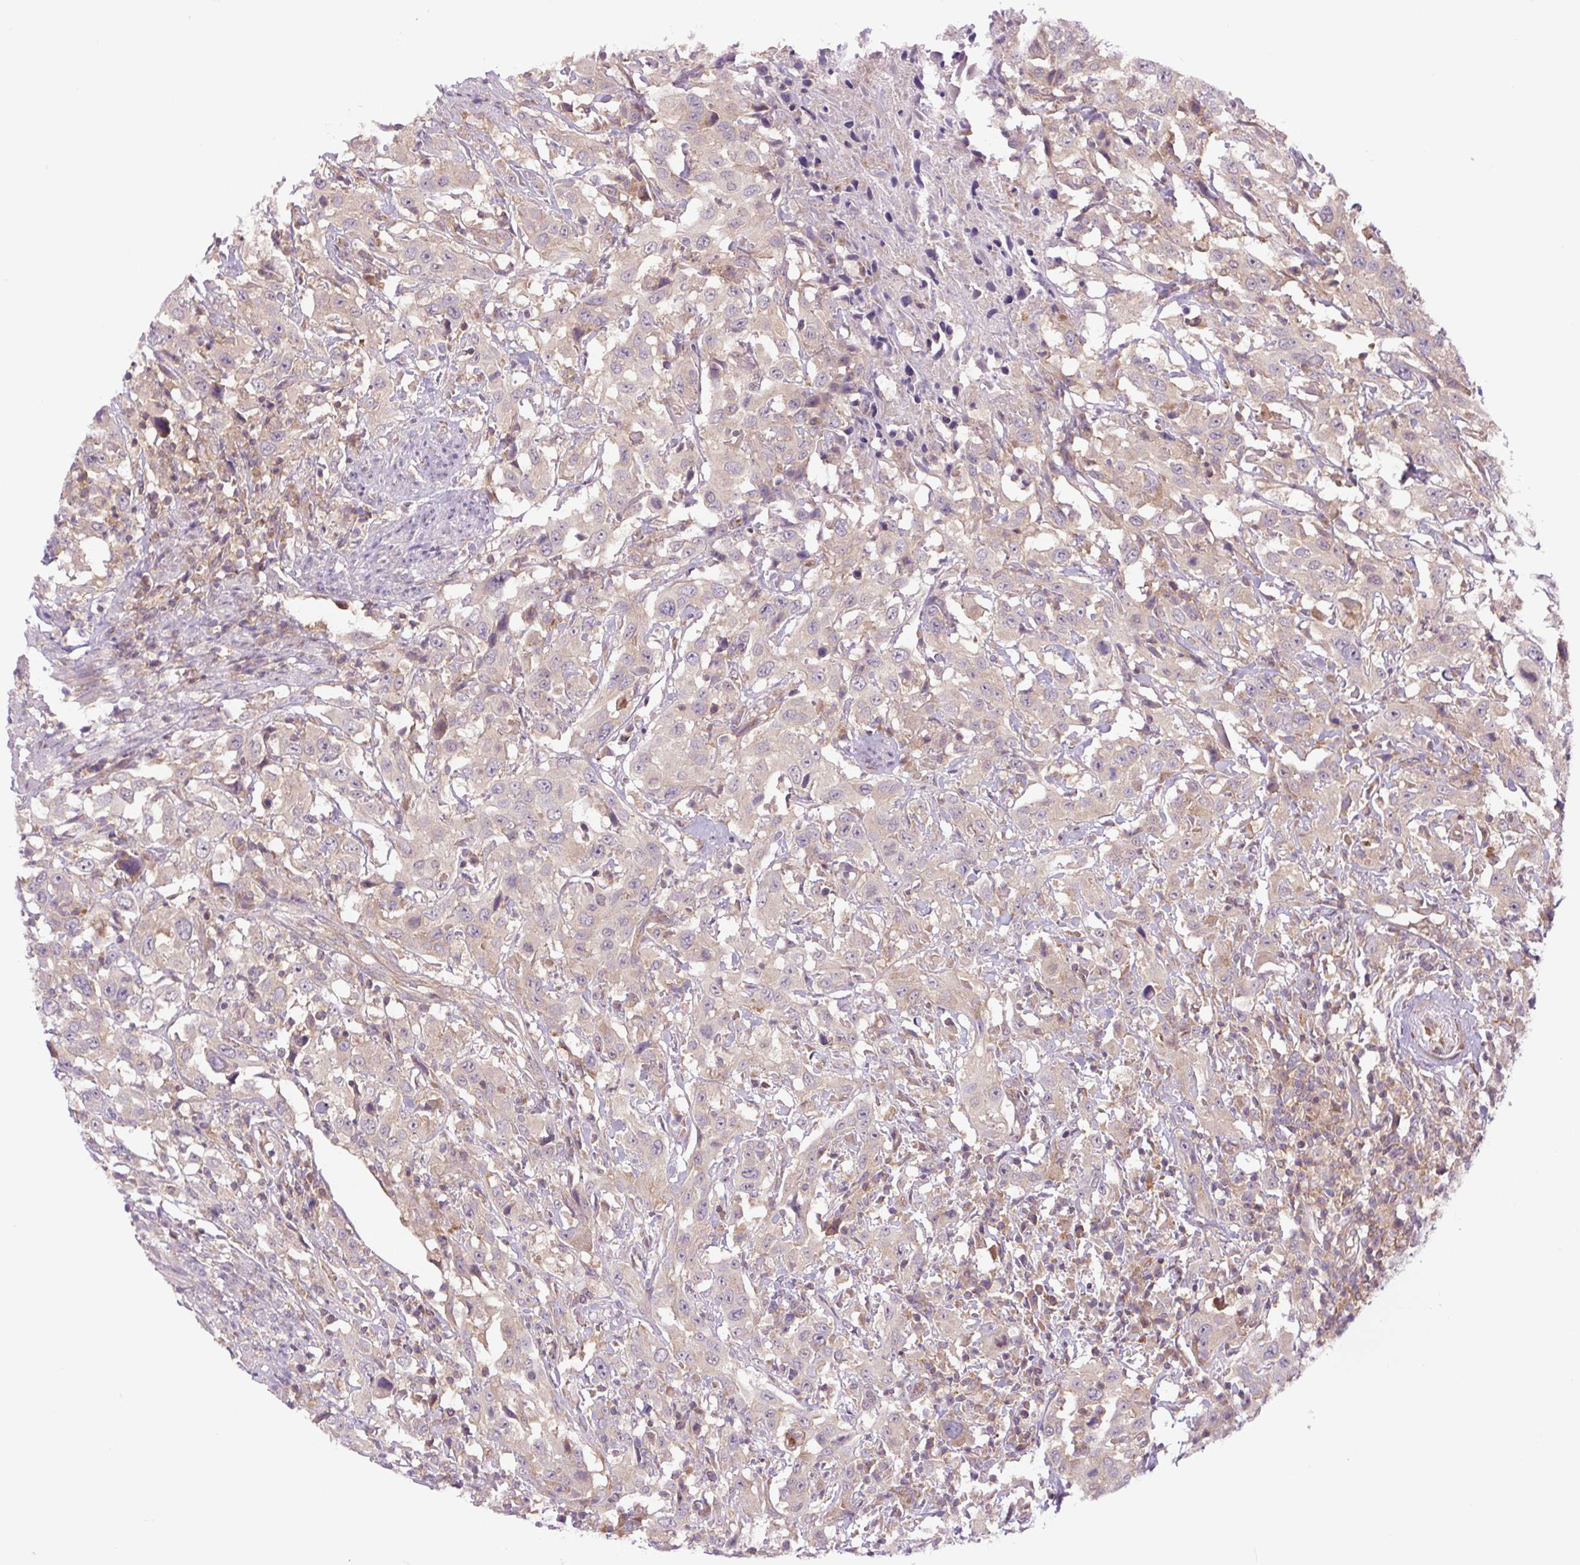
{"staining": {"intensity": "weak", "quantity": "<25%", "location": "cytoplasmic/membranous"}, "tissue": "urothelial cancer", "cell_type": "Tumor cells", "image_type": "cancer", "snomed": [{"axis": "morphology", "description": "Urothelial carcinoma, High grade"}, {"axis": "topography", "description": "Urinary bladder"}], "caption": "Immunohistochemistry photomicrograph of human high-grade urothelial carcinoma stained for a protein (brown), which shows no staining in tumor cells. The staining is performed using DAB brown chromogen with nuclei counter-stained in using hematoxylin.", "gene": "MINK1", "patient": {"sex": "male", "age": 61}}